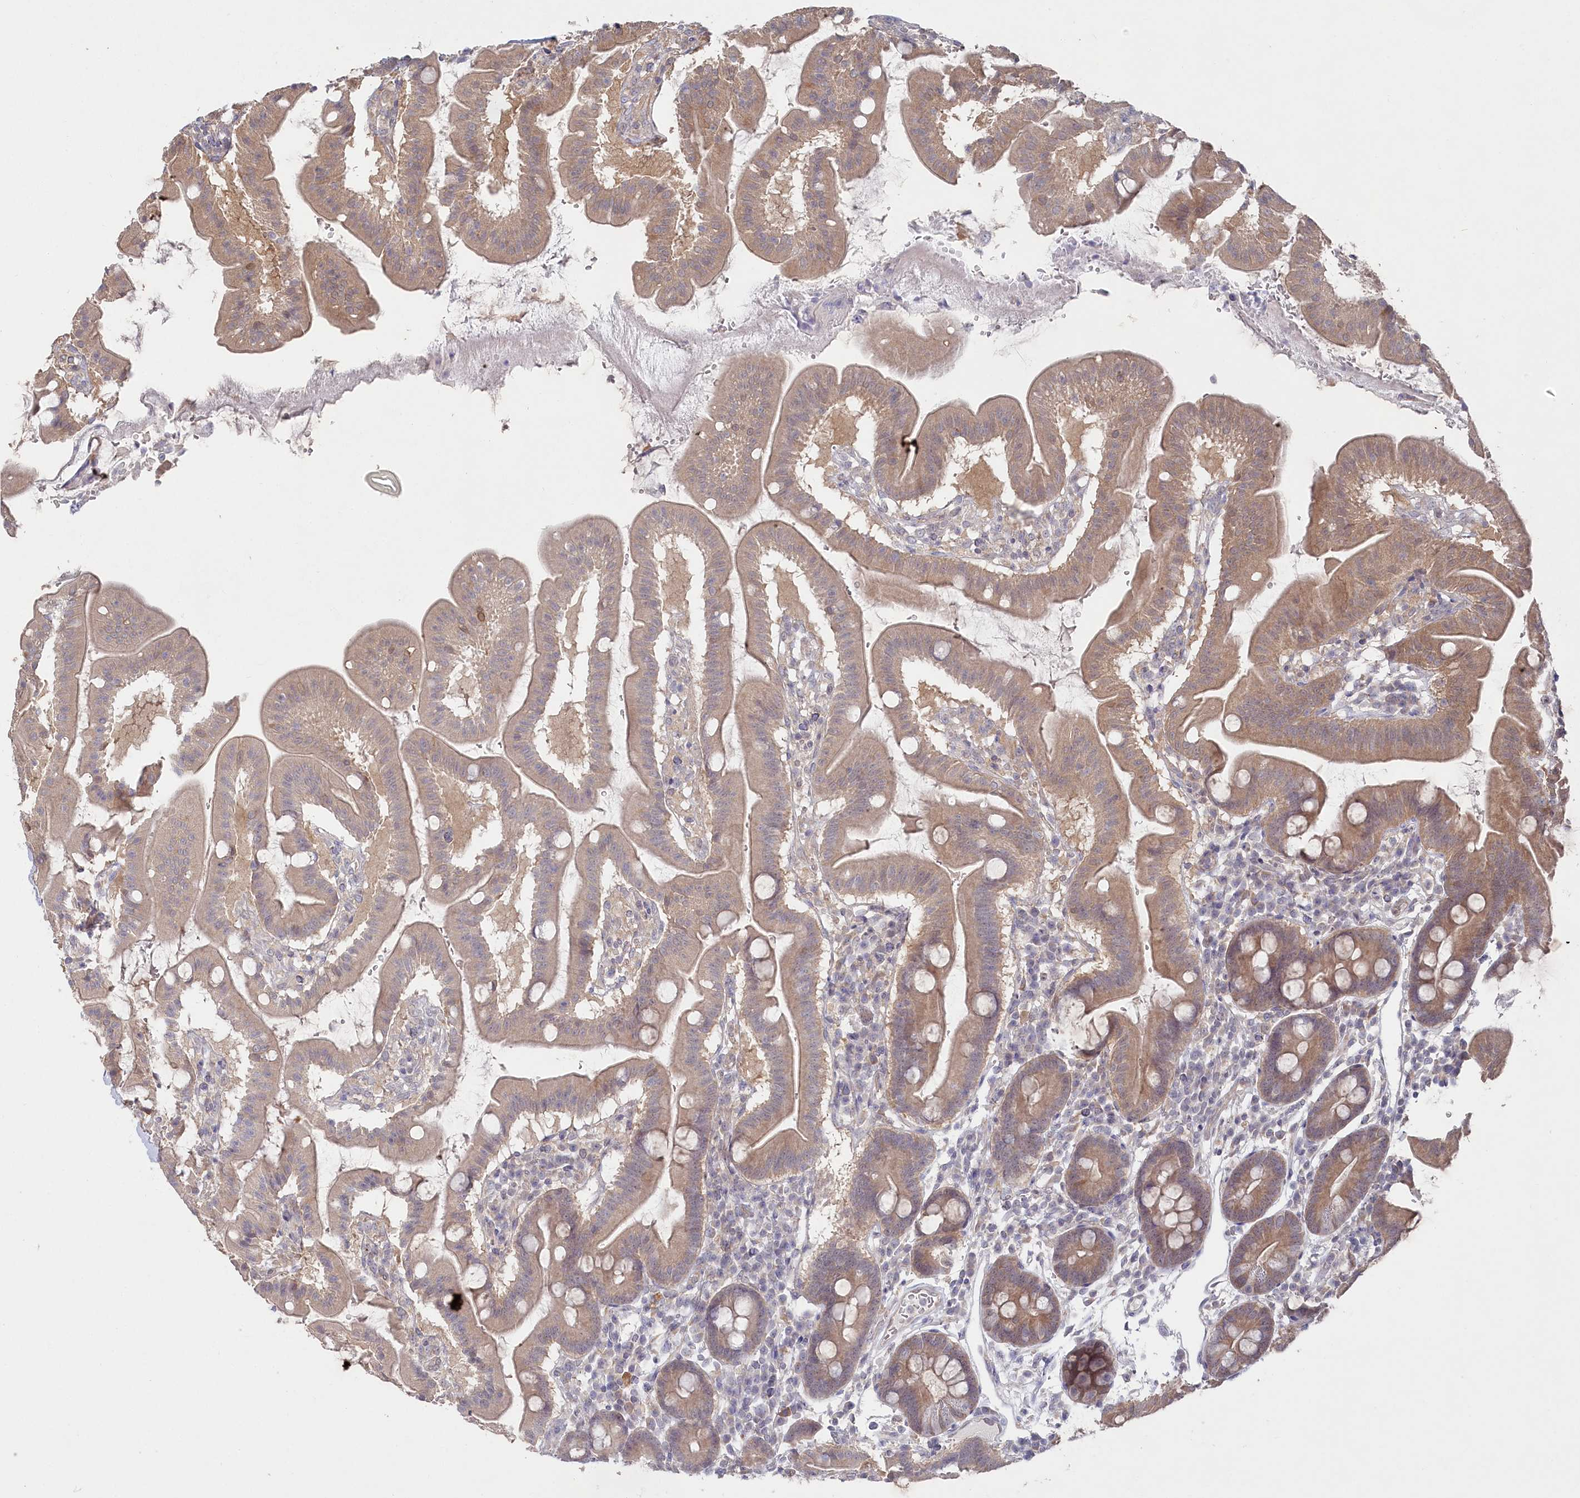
{"staining": {"intensity": "moderate", "quantity": ">75%", "location": "cytoplasmic/membranous"}, "tissue": "duodenum", "cell_type": "Glandular cells", "image_type": "normal", "snomed": [{"axis": "morphology", "description": "Normal tissue, NOS"}, {"axis": "morphology", "description": "Adenocarcinoma, NOS"}, {"axis": "topography", "description": "Pancreas"}, {"axis": "topography", "description": "Duodenum"}], "caption": "Protein expression analysis of unremarkable duodenum displays moderate cytoplasmic/membranous staining in approximately >75% of glandular cells.", "gene": "AAMDC", "patient": {"sex": "male", "age": 50}}